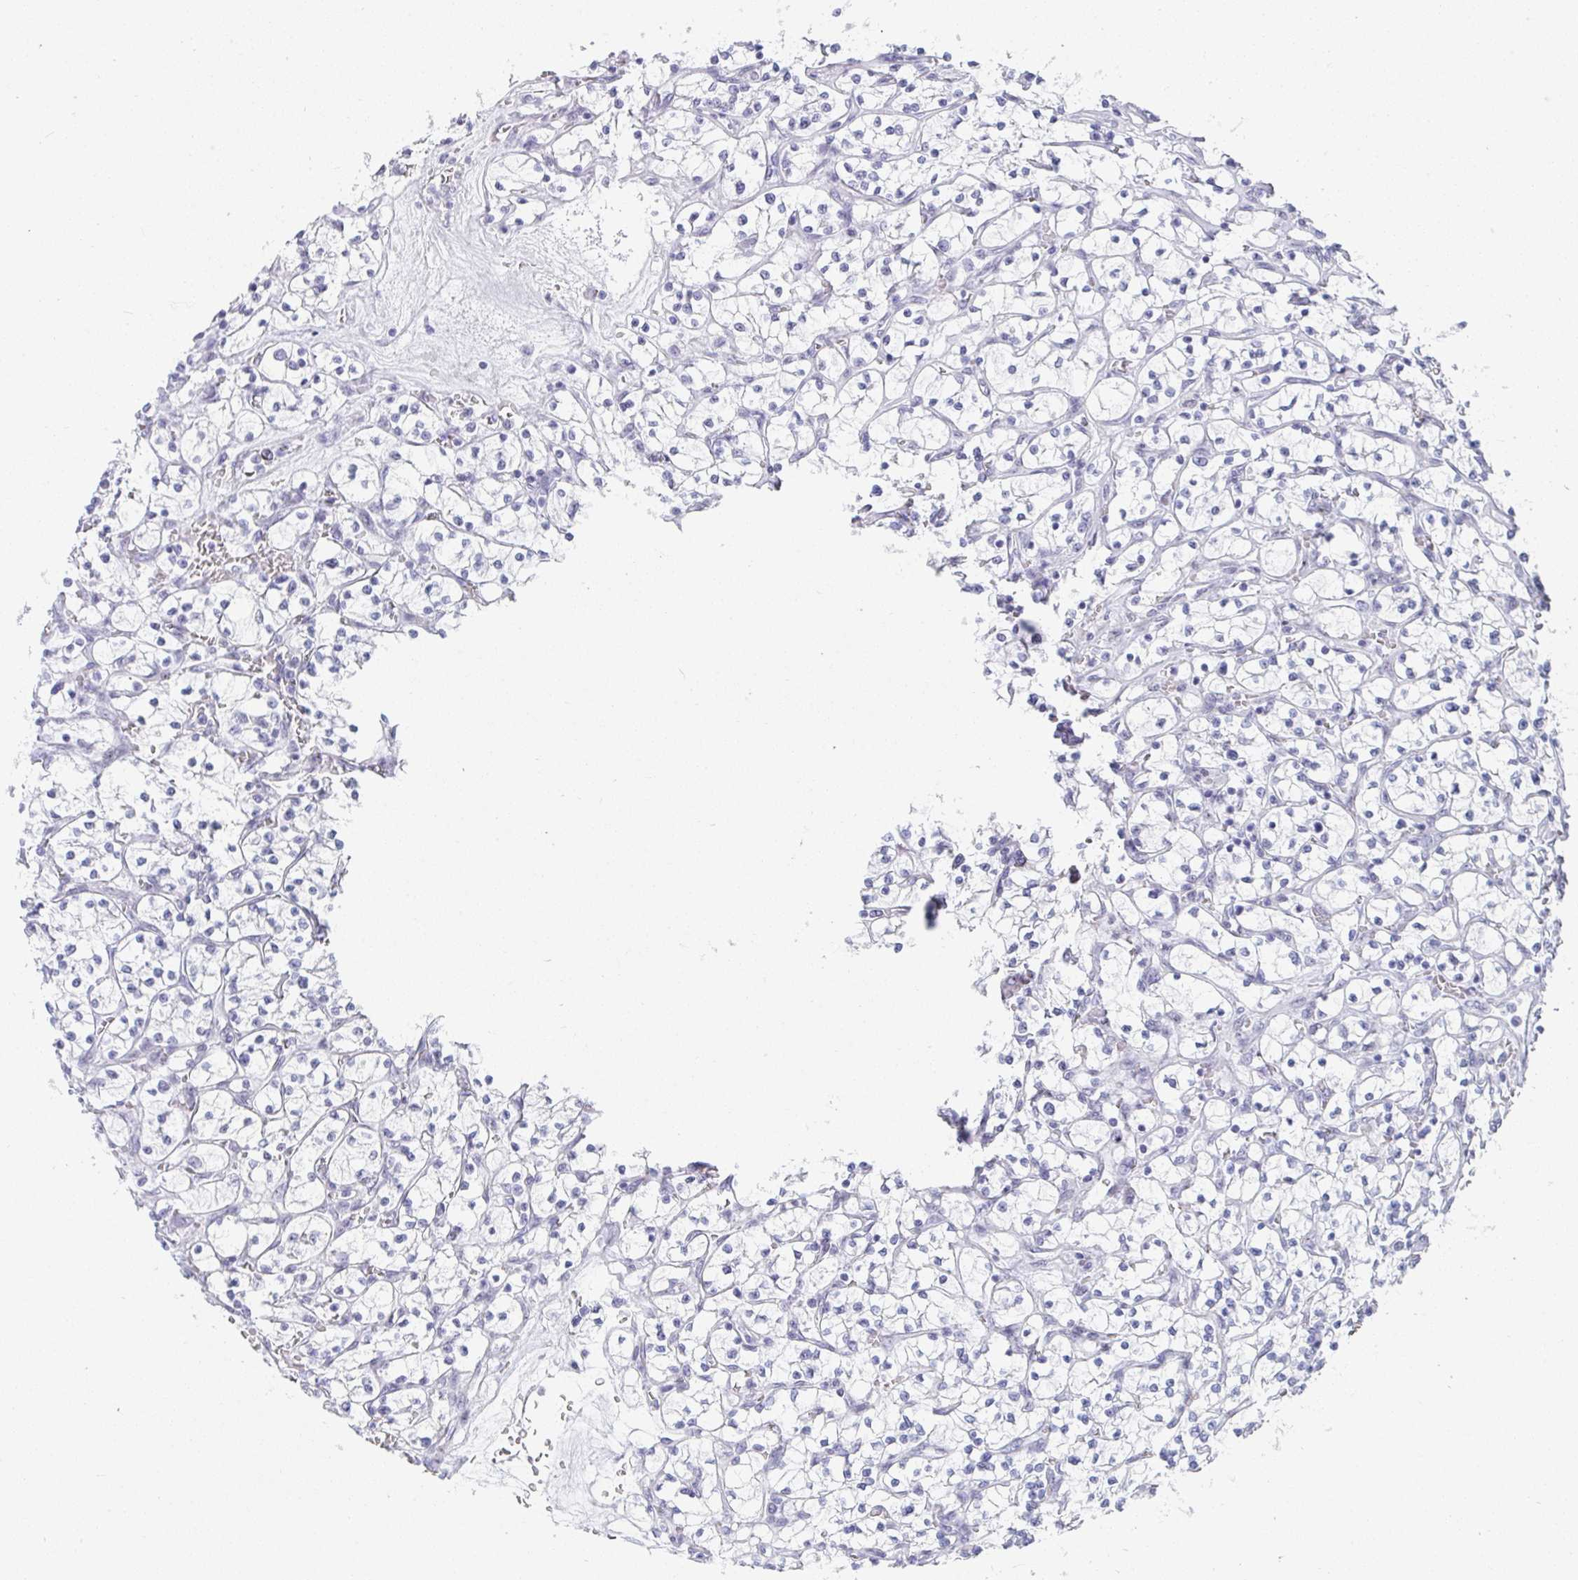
{"staining": {"intensity": "negative", "quantity": "none", "location": "none"}, "tissue": "renal cancer", "cell_type": "Tumor cells", "image_type": "cancer", "snomed": [{"axis": "morphology", "description": "Adenocarcinoma, NOS"}, {"axis": "topography", "description": "Kidney"}], "caption": "Tumor cells show no significant protein staining in renal cancer (adenocarcinoma).", "gene": "NOP10", "patient": {"sex": "female", "age": 64}}